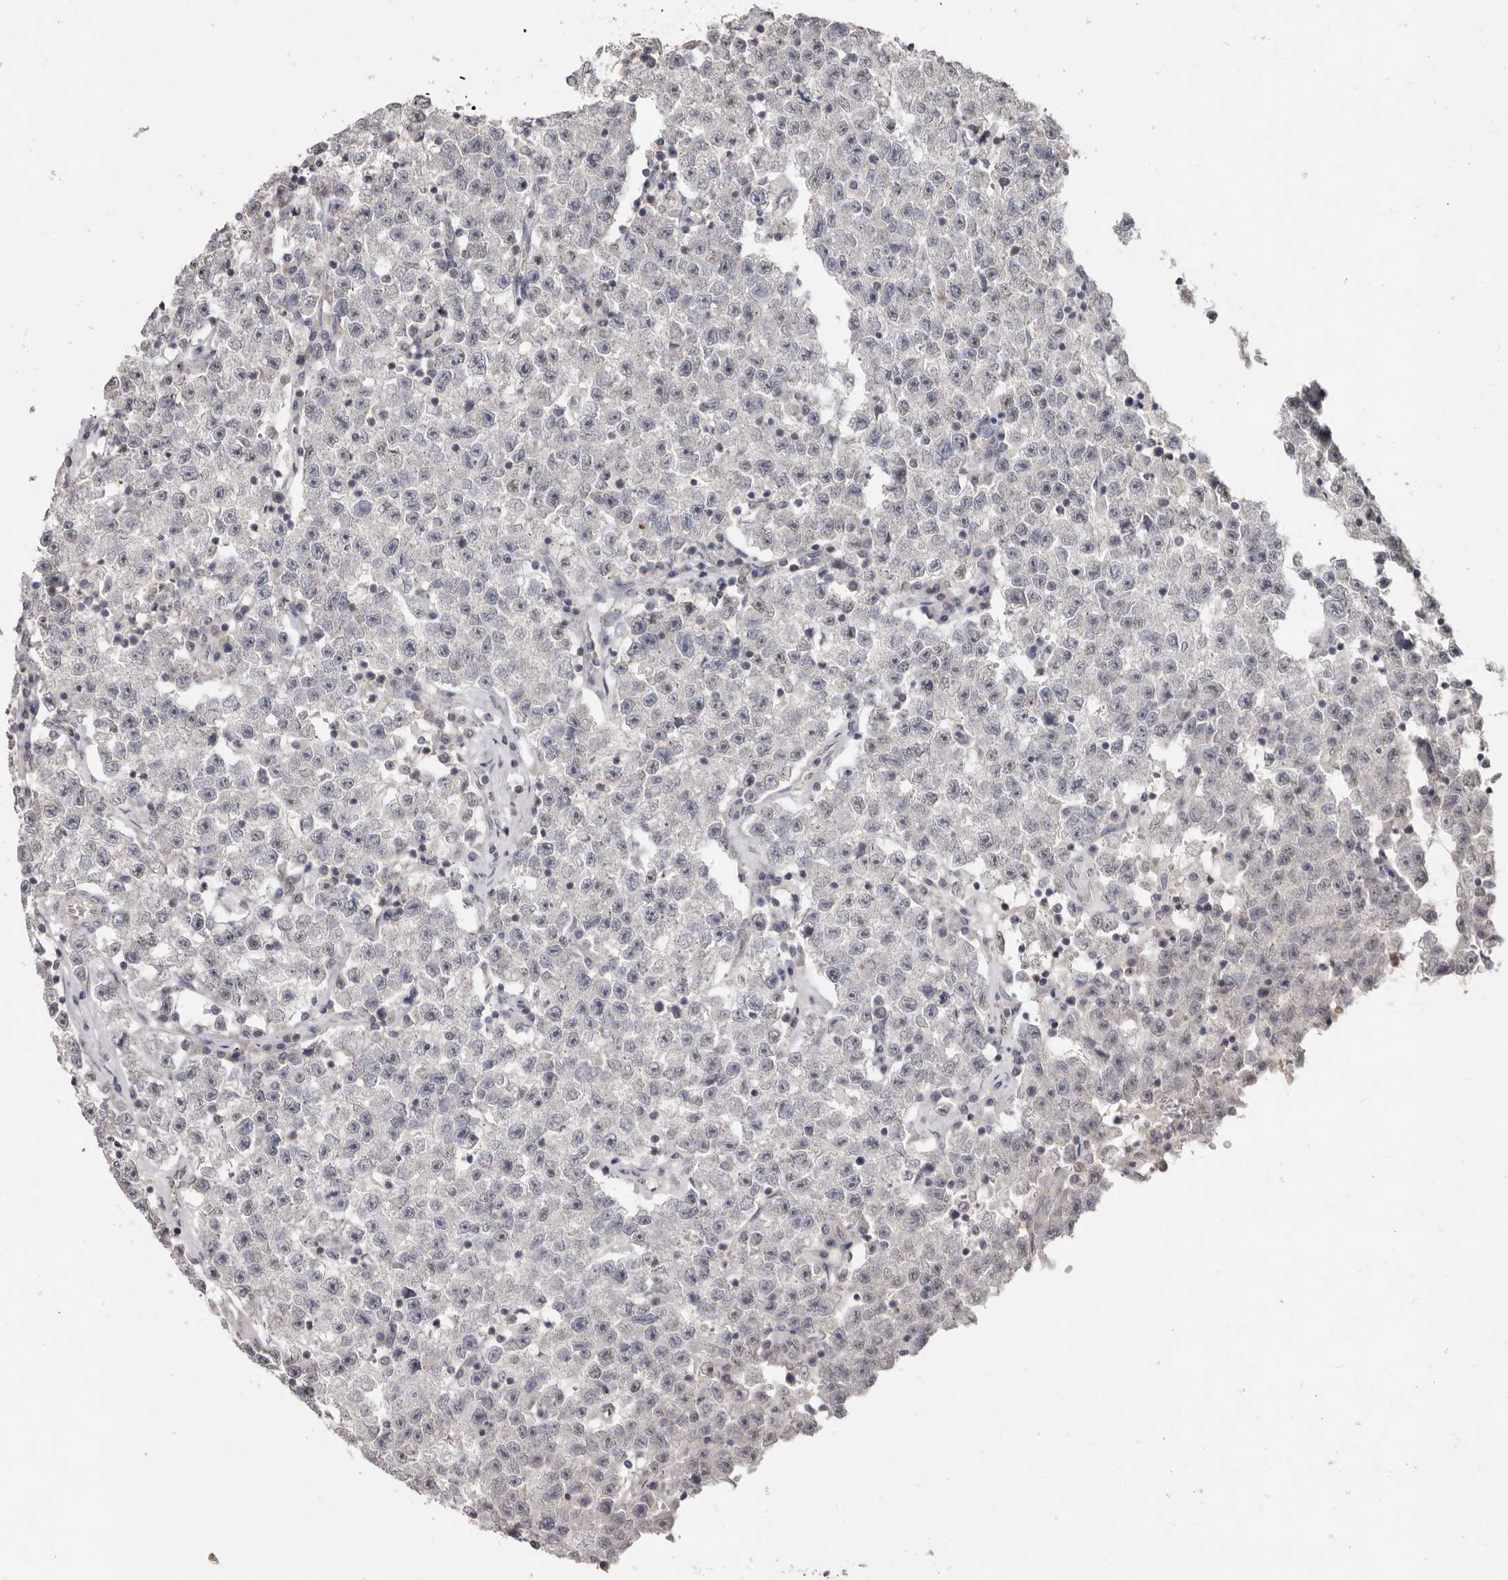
{"staining": {"intensity": "negative", "quantity": "none", "location": "none"}, "tissue": "testis cancer", "cell_type": "Tumor cells", "image_type": "cancer", "snomed": [{"axis": "morphology", "description": "Seminoma, NOS"}, {"axis": "topography", "description": "Testis"}], "caption": "High magnification brightfield microscopy of testis cancer stained with DAB (3,3'-diaminobenzidine) (brown) and counterstained with hematoxylin (blue): tumor cells show no significant staining. Brightfield microscopy of immunohistochemistry (IHC) stained with DAB (brown) and hematoxylin (blue), captured at high magnification.", "gene": "LINGO2", "patient": {"sex": "male", "age": 22}}